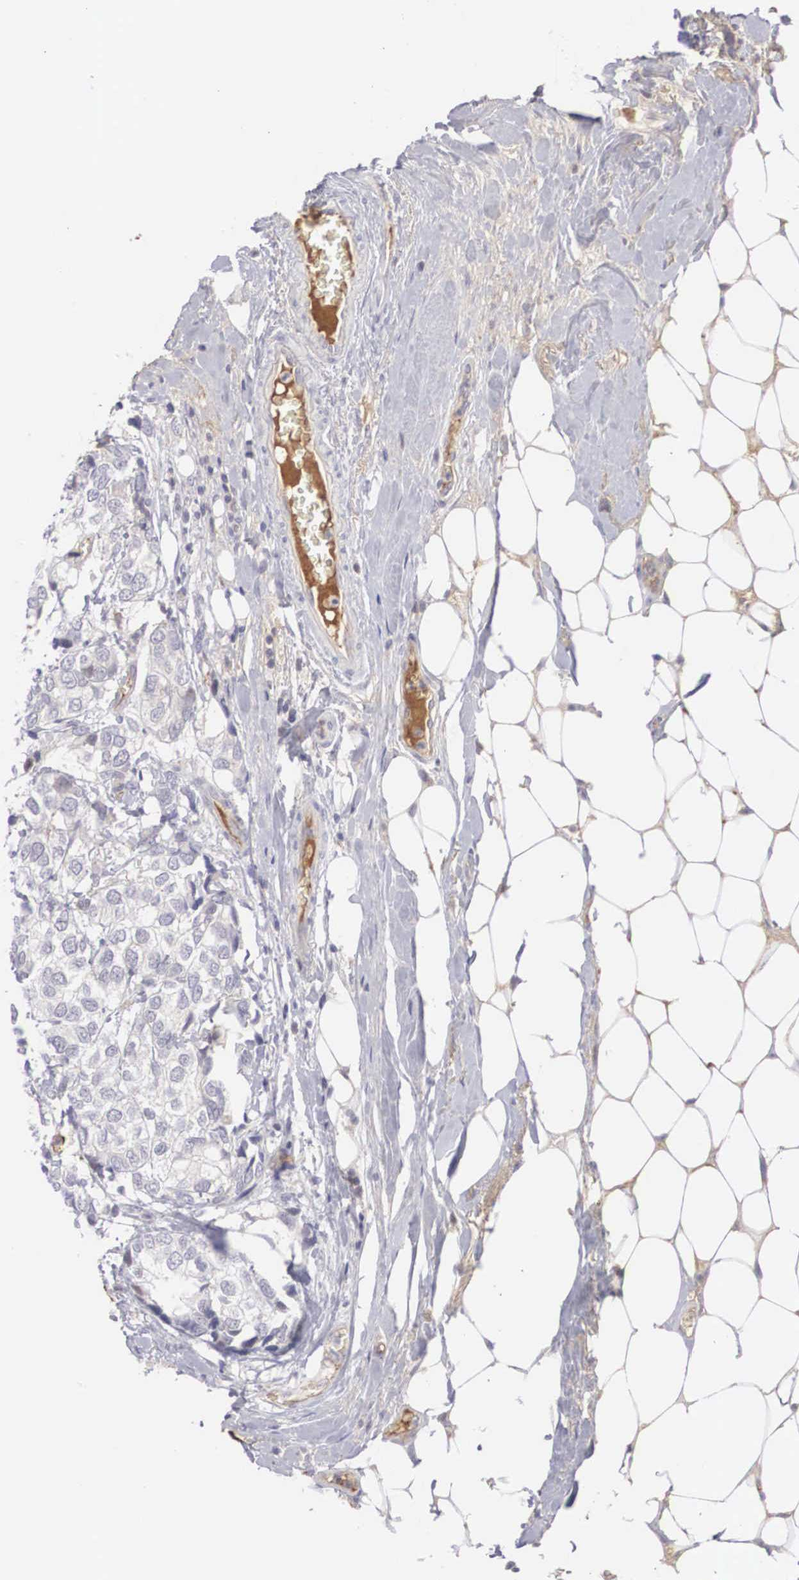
{"staining": {"intensity": "weak", "quantity": "<25%", "location": "cytoplasmic/membranous"}, "tissue": "breast cancer", "cell_type": "Tumor cells", "image_type": "cancer", "snomed": [{"axis": "morphology", "description": "Duct carcinoma"}, {"axis": "topography", "description": "Breast"}], "caption": "Immunohistochemical staining of human breast cancer demonstrates no significant staining in tumor cells.", "gene": "RBPJ", "patient": {"sex": "female", "age": 68}}